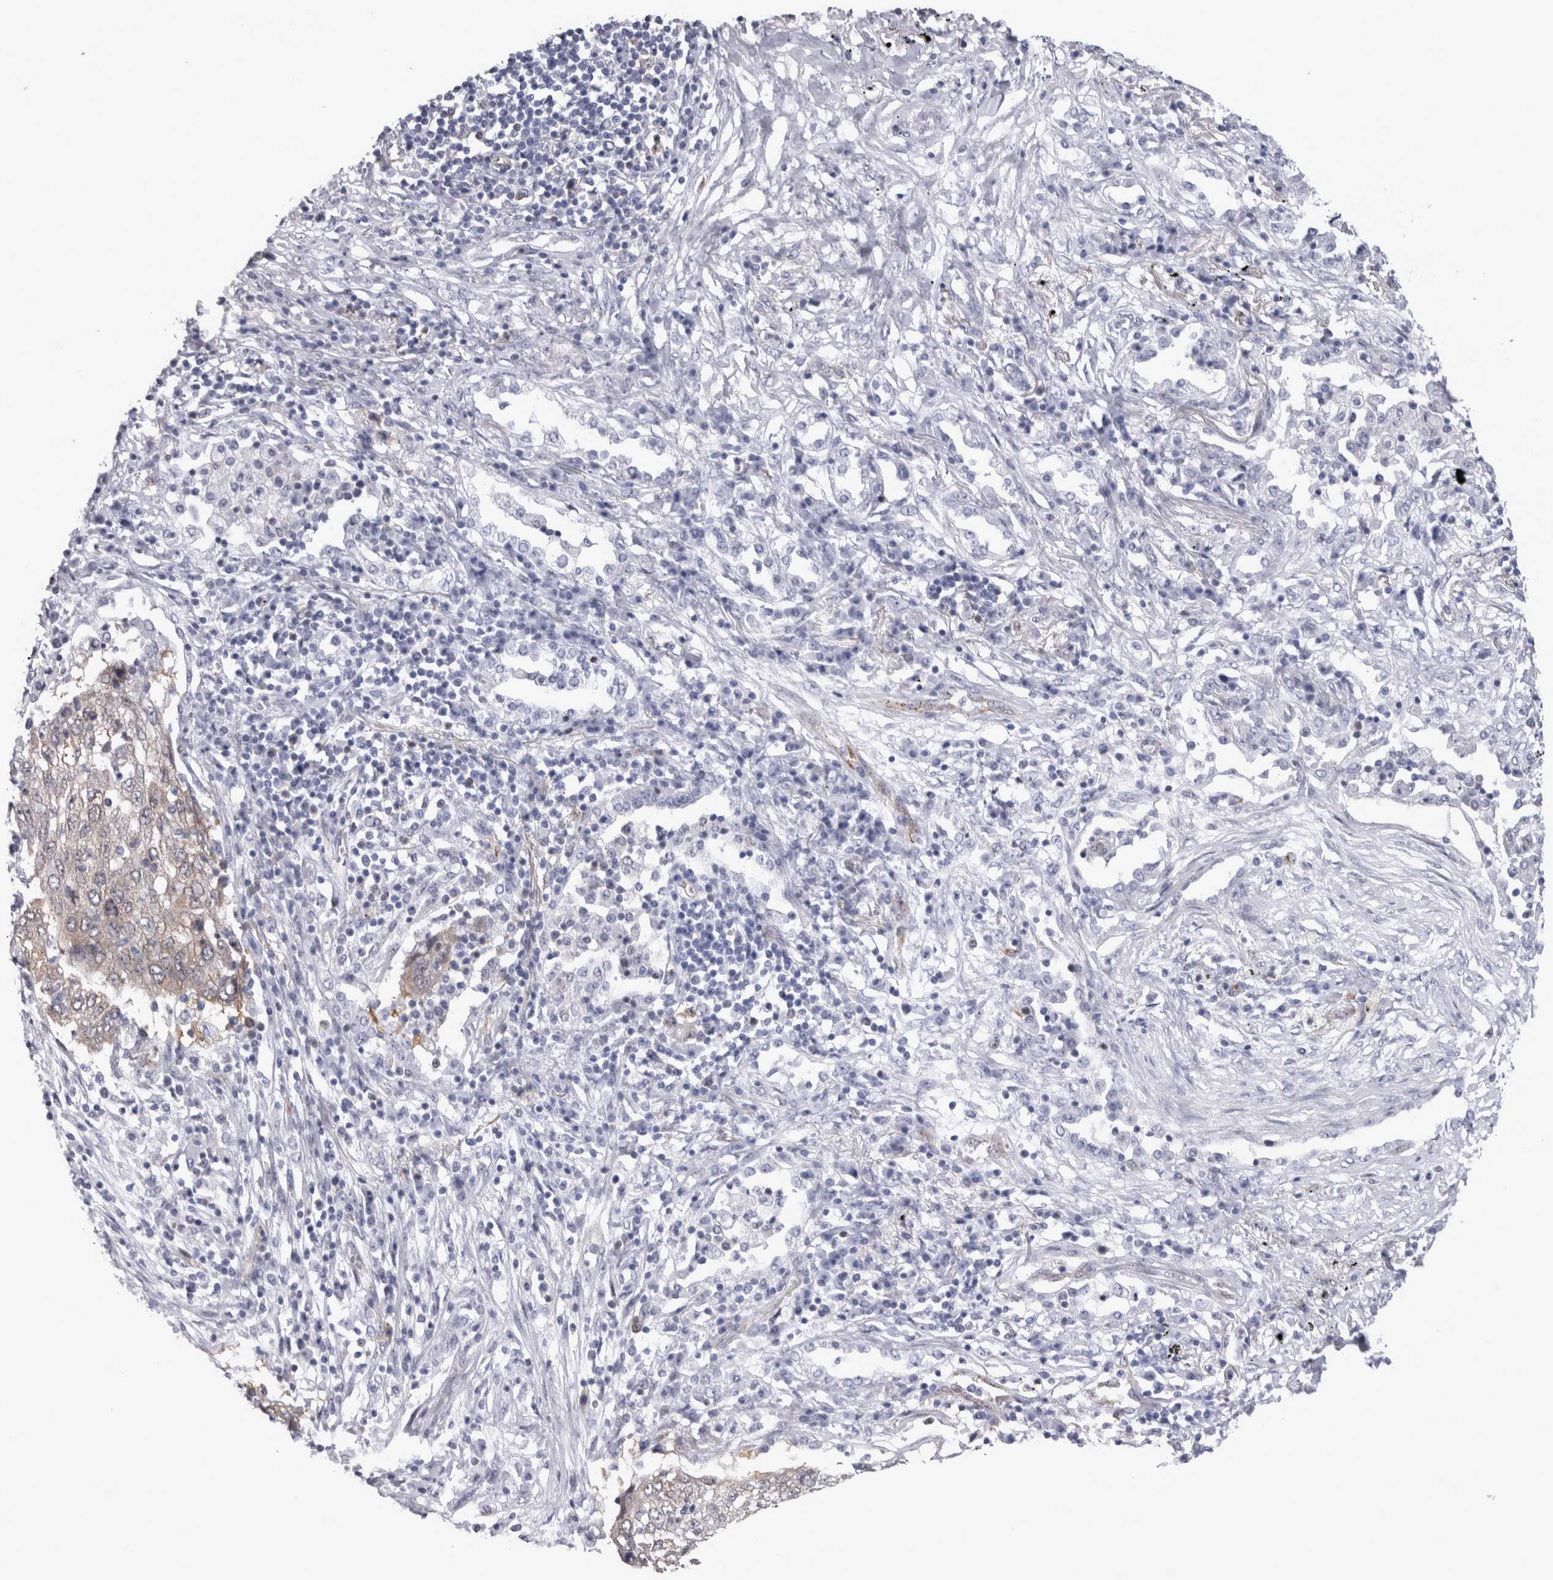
{"staining": {"intensity": "negative", "quantity": "none", "location": "none"}, "tissue": "lung cancer", "cell_type": "Tumor cells", "image_type": "cancer", "snomed": [{"axis": "morphology", "description": "Squamous cell carcinoma, NOS"}, {"axis": "topography", "description": "Lung"}], "caption": "Immunohistochemistry (IHC) photomicrograph of neoplastic tissue: human lung squamous cell carcinoma stained with DAB (3,3'-diaminobenzidine) reveals no significant protein positivity in tumor cells.", "gene": "ACOT7", "patient": {"sex": "female", "age": 63}}